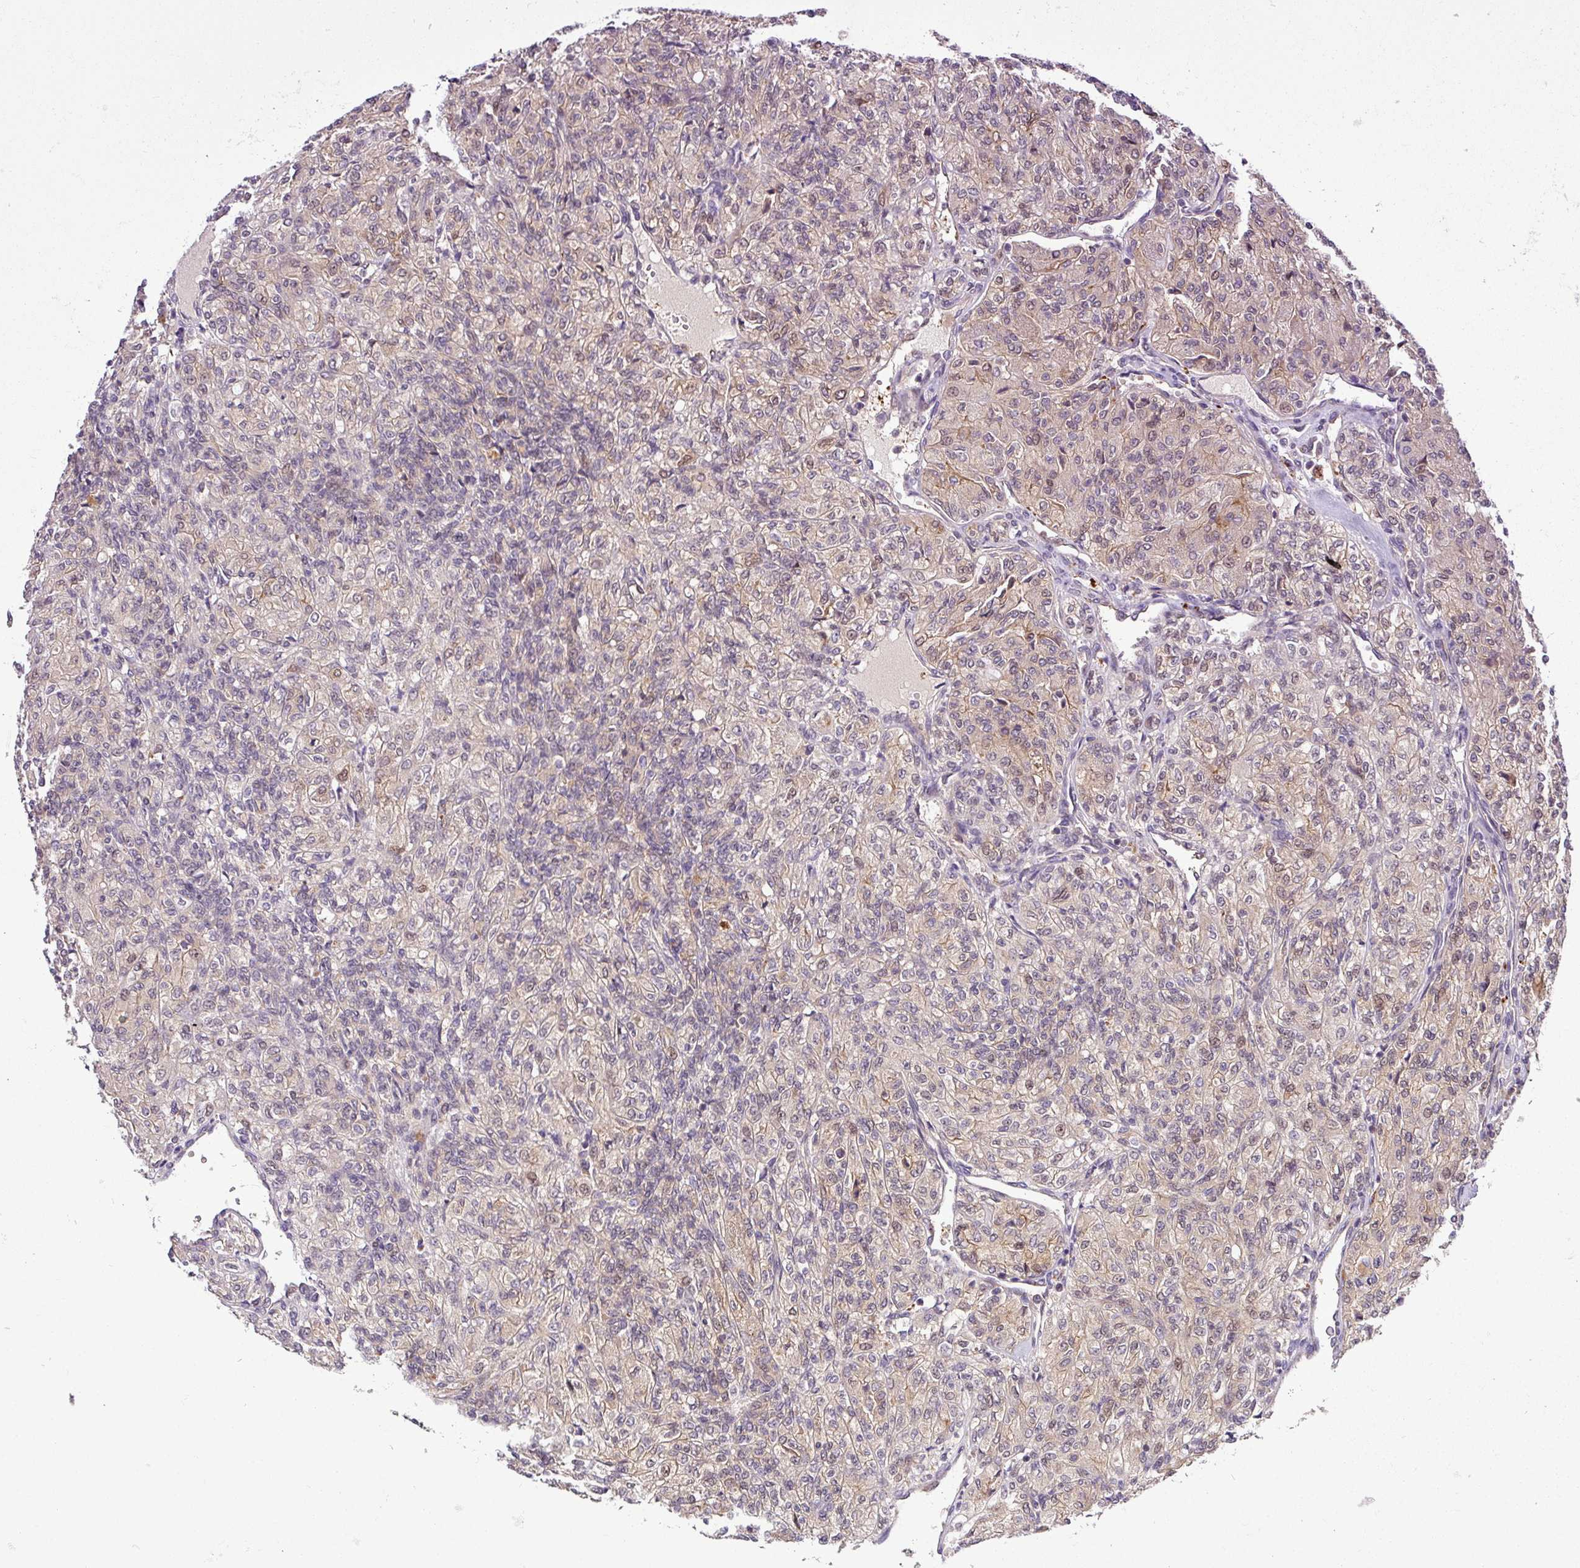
{"staining": {"intensity": "weak", "quantity": "<25%", "location": "cytoplasmic/membranous,nuclear"}, "tissue": "renal cancer", "cell_type": "Tumor cells", "image_type": "cancer", "snomed": [{"axis": "morphology", "description": "Adenocarcinoma, NOS"}, {"axis": "topography", "description": "Kidney"}], "caption": "Photomicrograph shows no protein staining in tumor cells of adenocarcinoma (renal) tissue.", "gene": "CARHSP1", "patient": {"sex": "male", "age": 77}}